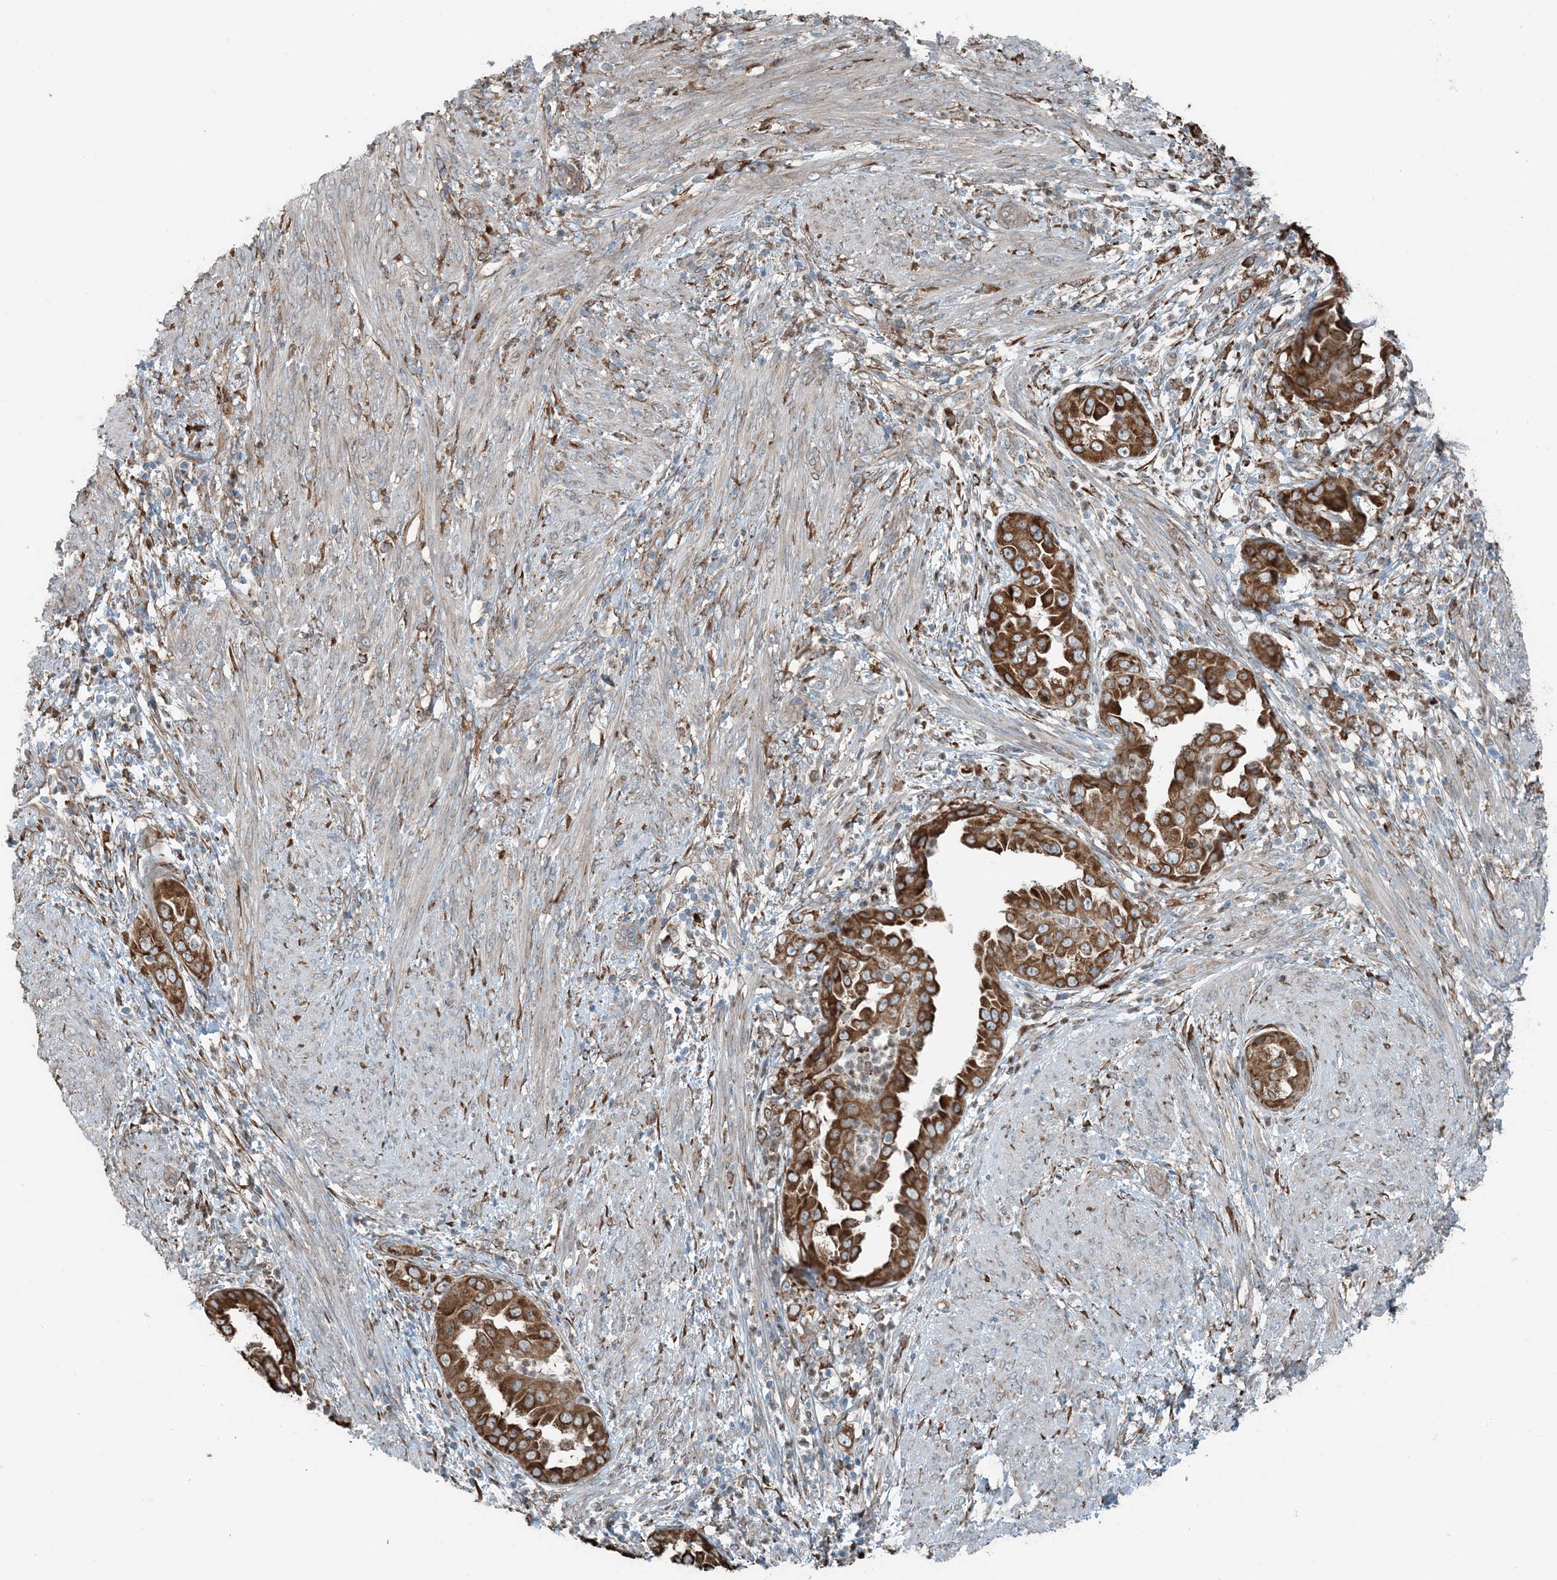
{"staining": {"intensity": "strong", "quantity": ">75%", "location": "cytoplasmic/membranous"}, "tissue": "endometrial cancer", "cell_type": "Tumor cells", "image_type": "cancer", "snomed": [{"axis": "morphology", "description": "Adenocarcinoma, NOS"}, {"axis": "topography", "description": "Endometrium"}], "caption": "About >75% of tumor cells in adenocarcinoma (endometrial) demonstrate strong cytoplasmic/membranous protein staining as visualized by brown immunohistochemical staining.", "gene": "CERKL", "patient": {"sex": "female", "age": 85}}